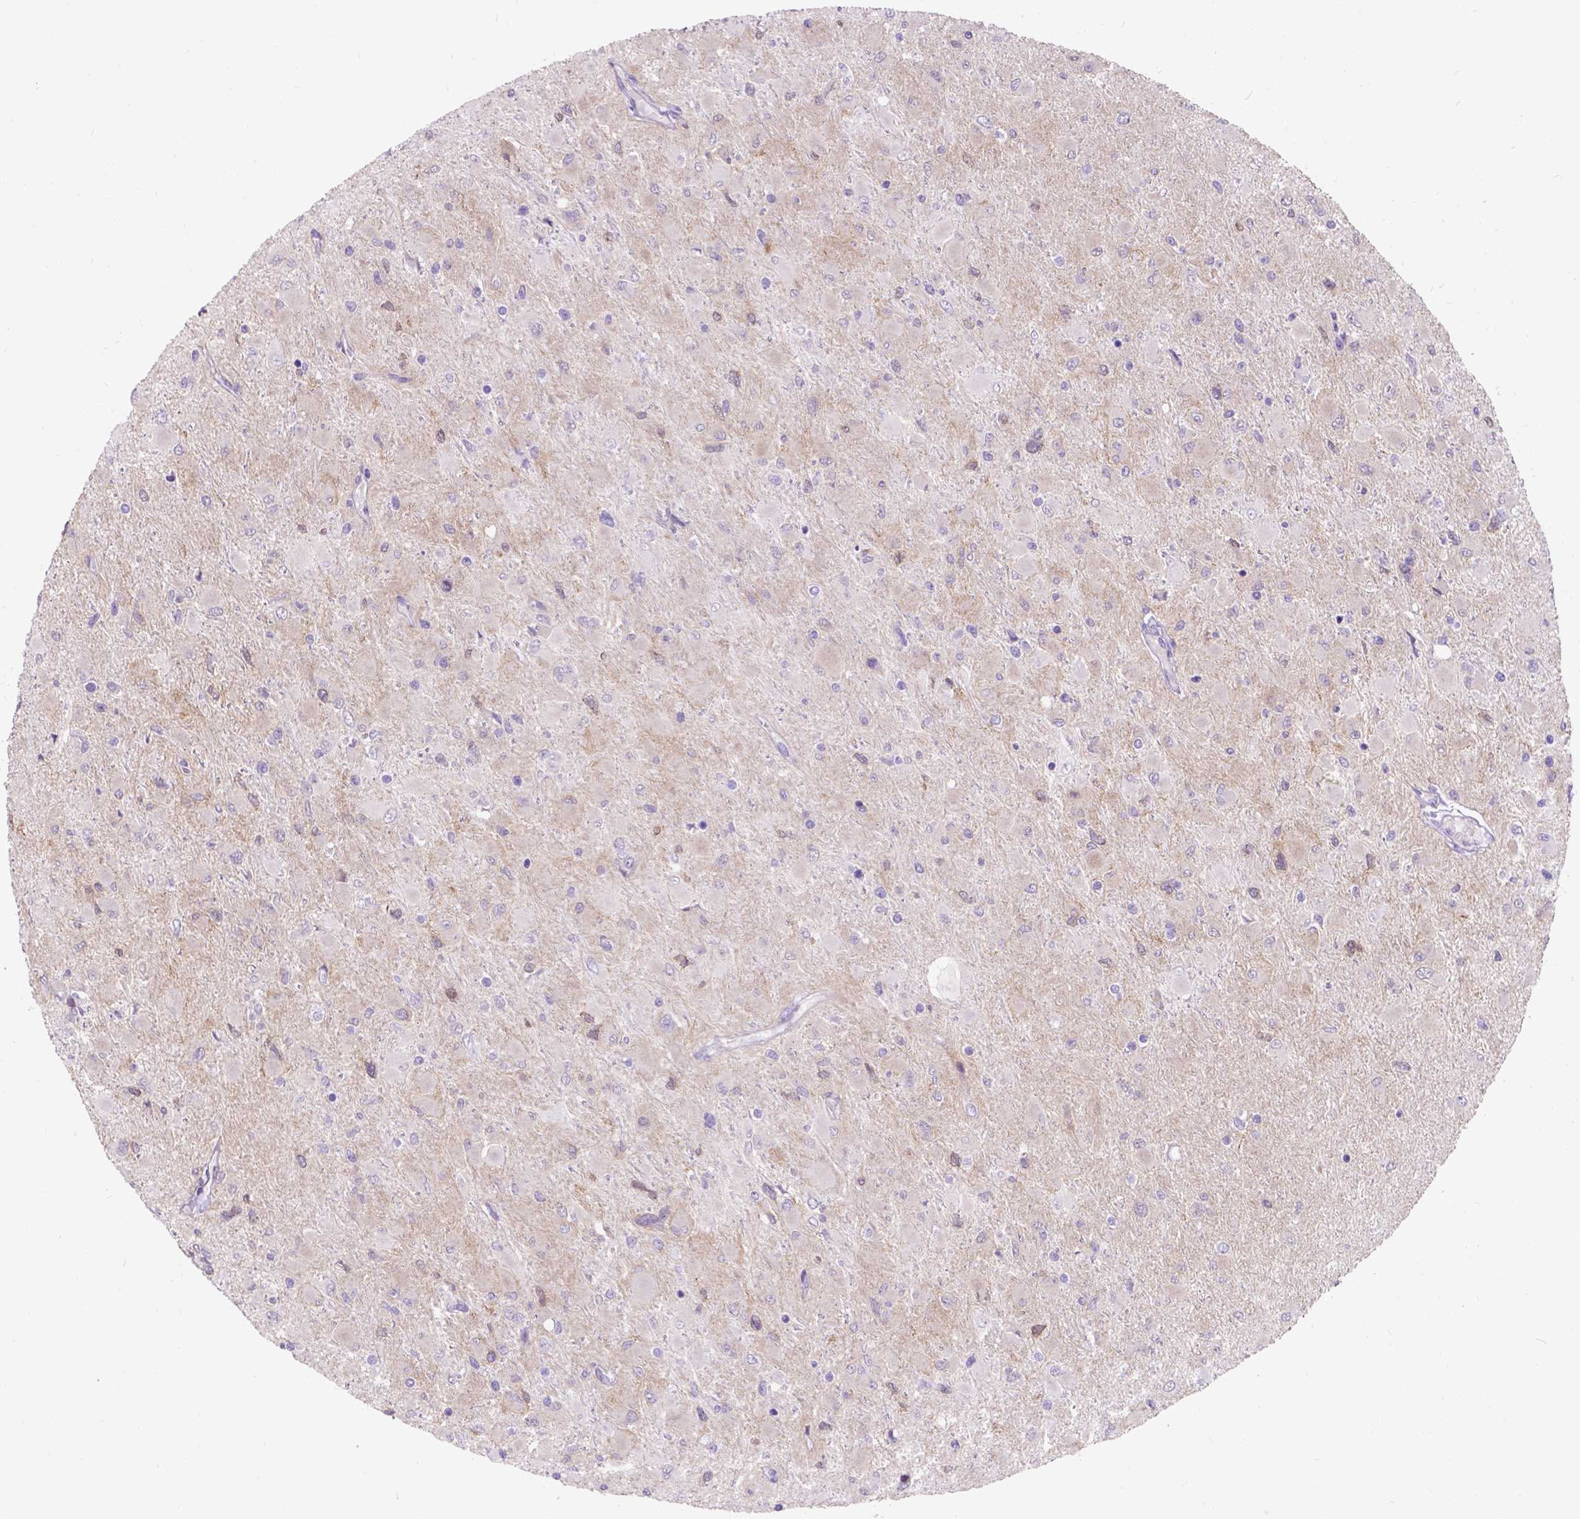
{"staining": {"intensity": "negative", "quantity": "none", "location": "none"}, "tissue": "glioma", "cell_type": "Tumor cells", "image_type": "cancer", "snomed": [{"axis": "morphology", "description": "Glioma, malignant, High grade"}, {"axis": "topography", "description": "Cerebral cortex"}], "caption": "DAB immunohistochemical staining of human glioma shows no significant expression in tumor cells. (DAB IHC, high magnification).", "gene": "EGFR", "patient": {"sex": "female", "age": 36}}